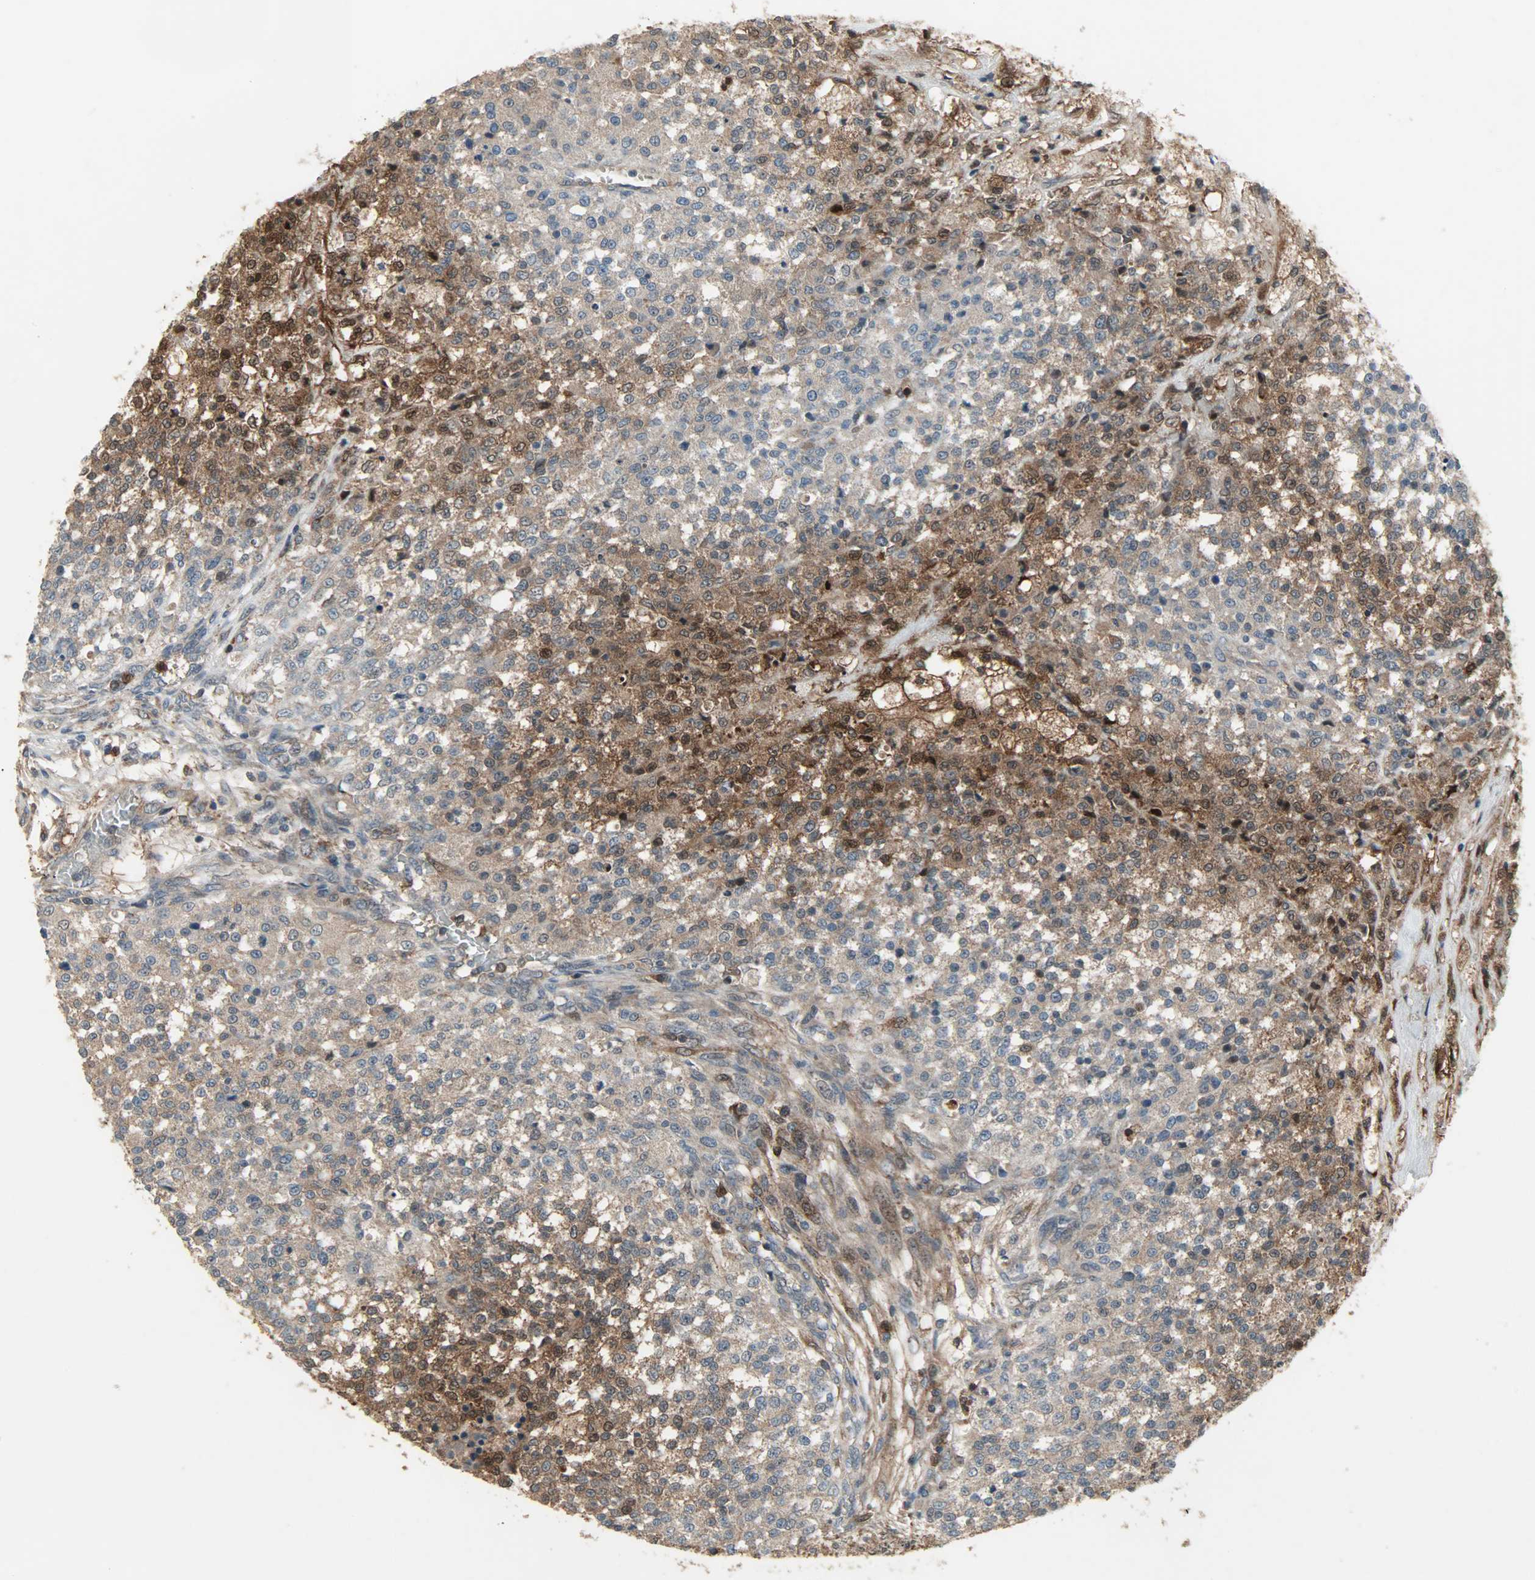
{"staining": {"intensity": "strong", "quantity": ">75%", "location": "cytoplasmic/membranous,nuclear"}, "tissue": "testis cancer", "cell_type": "Tumor cells", "image_type": "cancer", "snomed": [{"axis": "morphology", "description": "Seminoma, NOS"}, {"axis": "topography", "description": "Testis"}], "caption": "Protein expression analysis of testis cancer (seminoma) exhibits strong cytoplasmic/membranous and nuclear positivity in about >75% of tumor cells.", "gene": "AMT", "patient": {"sex": "male", "age": 59}}